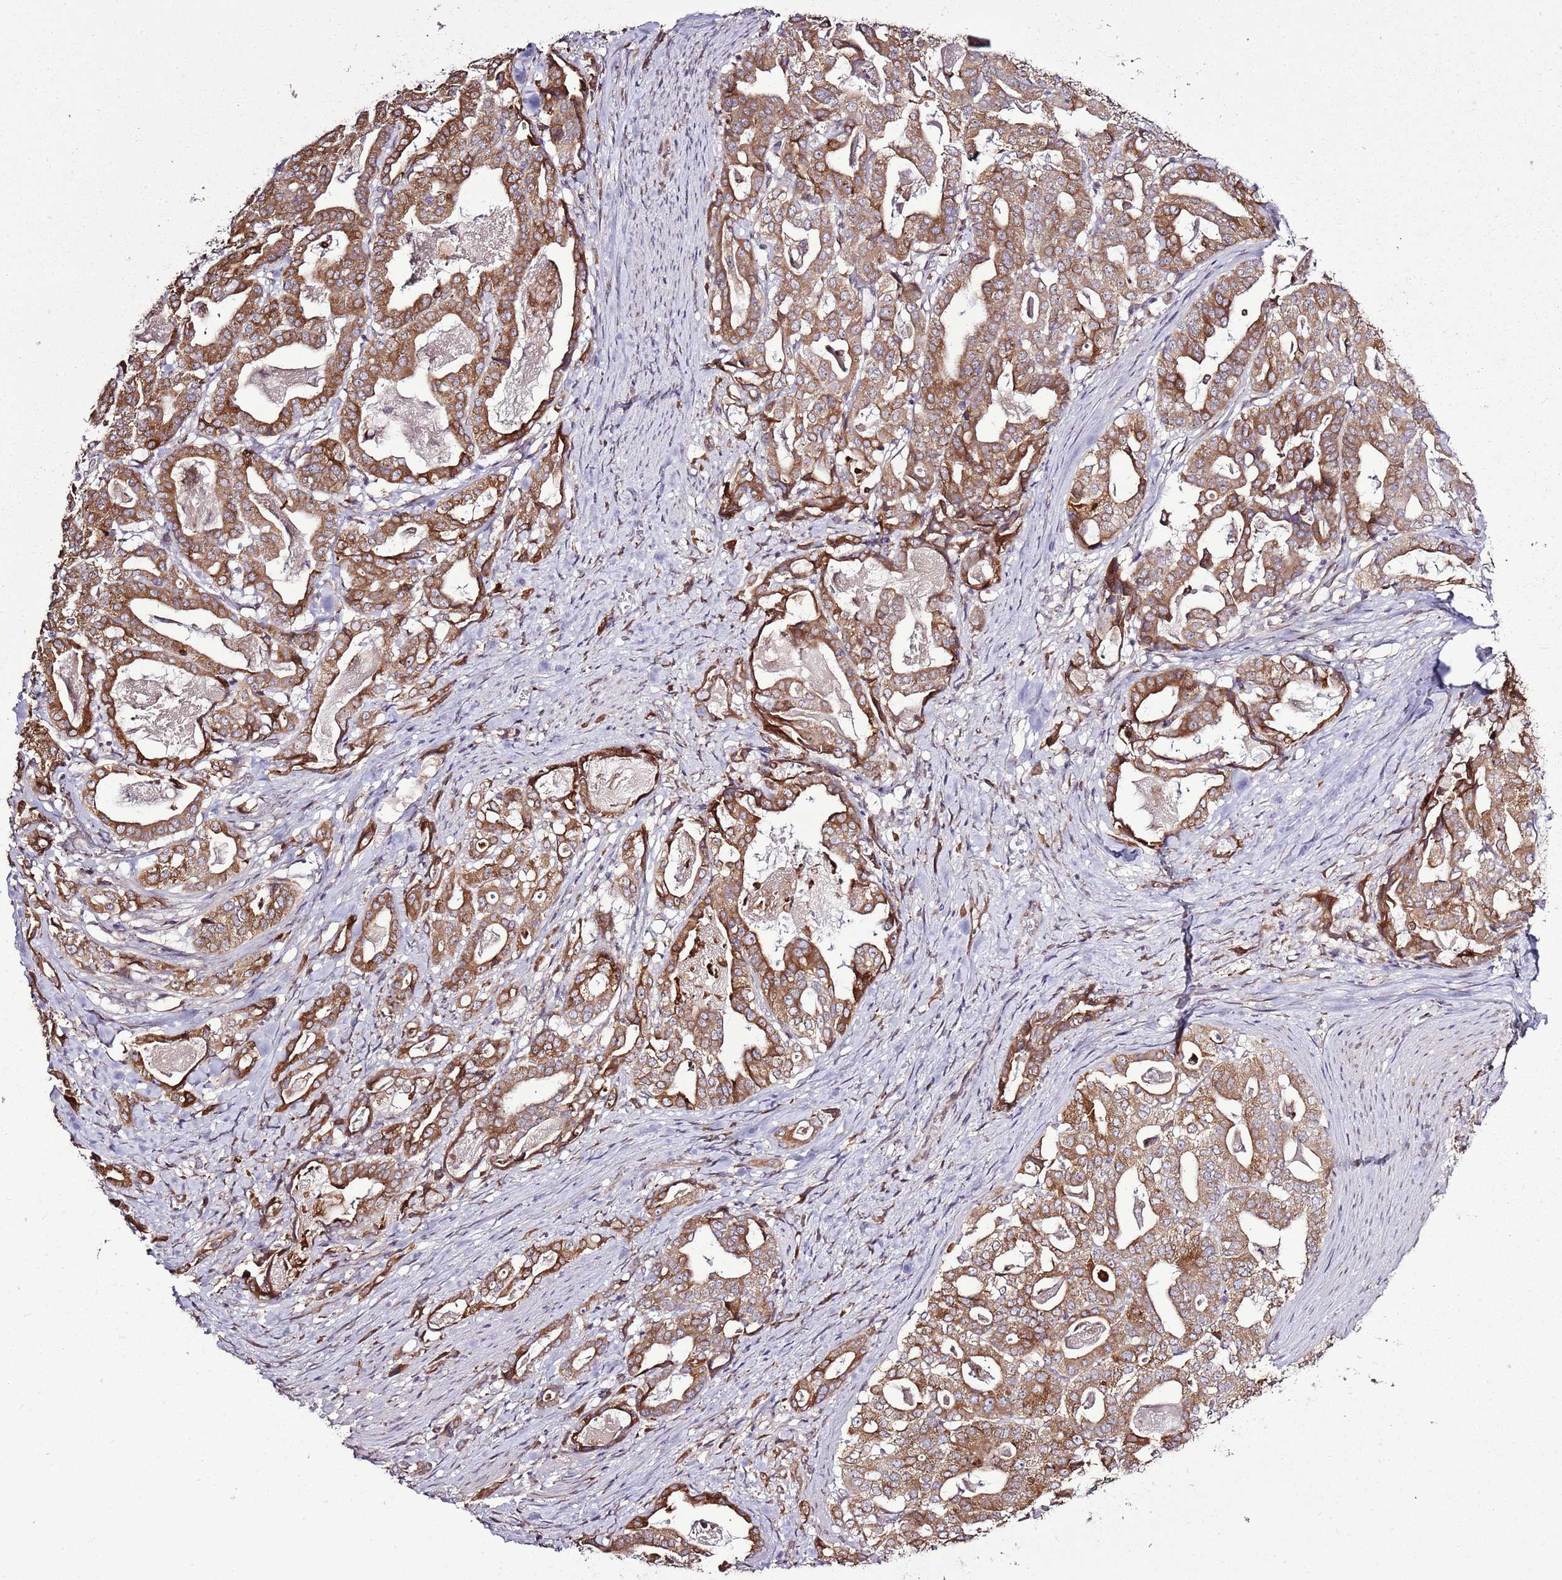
{"staining": {"intensity": "moderate", "quantity": ">75%", "location": "cytoplasmic/membranous"}, "tissue": "stomach cancer", "cell_type": "Tumor cells", "image_type": "cancer", "snomed": [{"axis": "morphology", "description": "Adenocarcinoma, NOS"}, {"axis": "topography", "description": "Stomach"}], "caption": "Human adenocarcinoma (stomach) stained with a brown dye displays moderate cytoplasmic/membranous positive staining in about >75% of tumor cells.", "gene": "TMED10", "patient": {"sex": "male", "age": 48}}